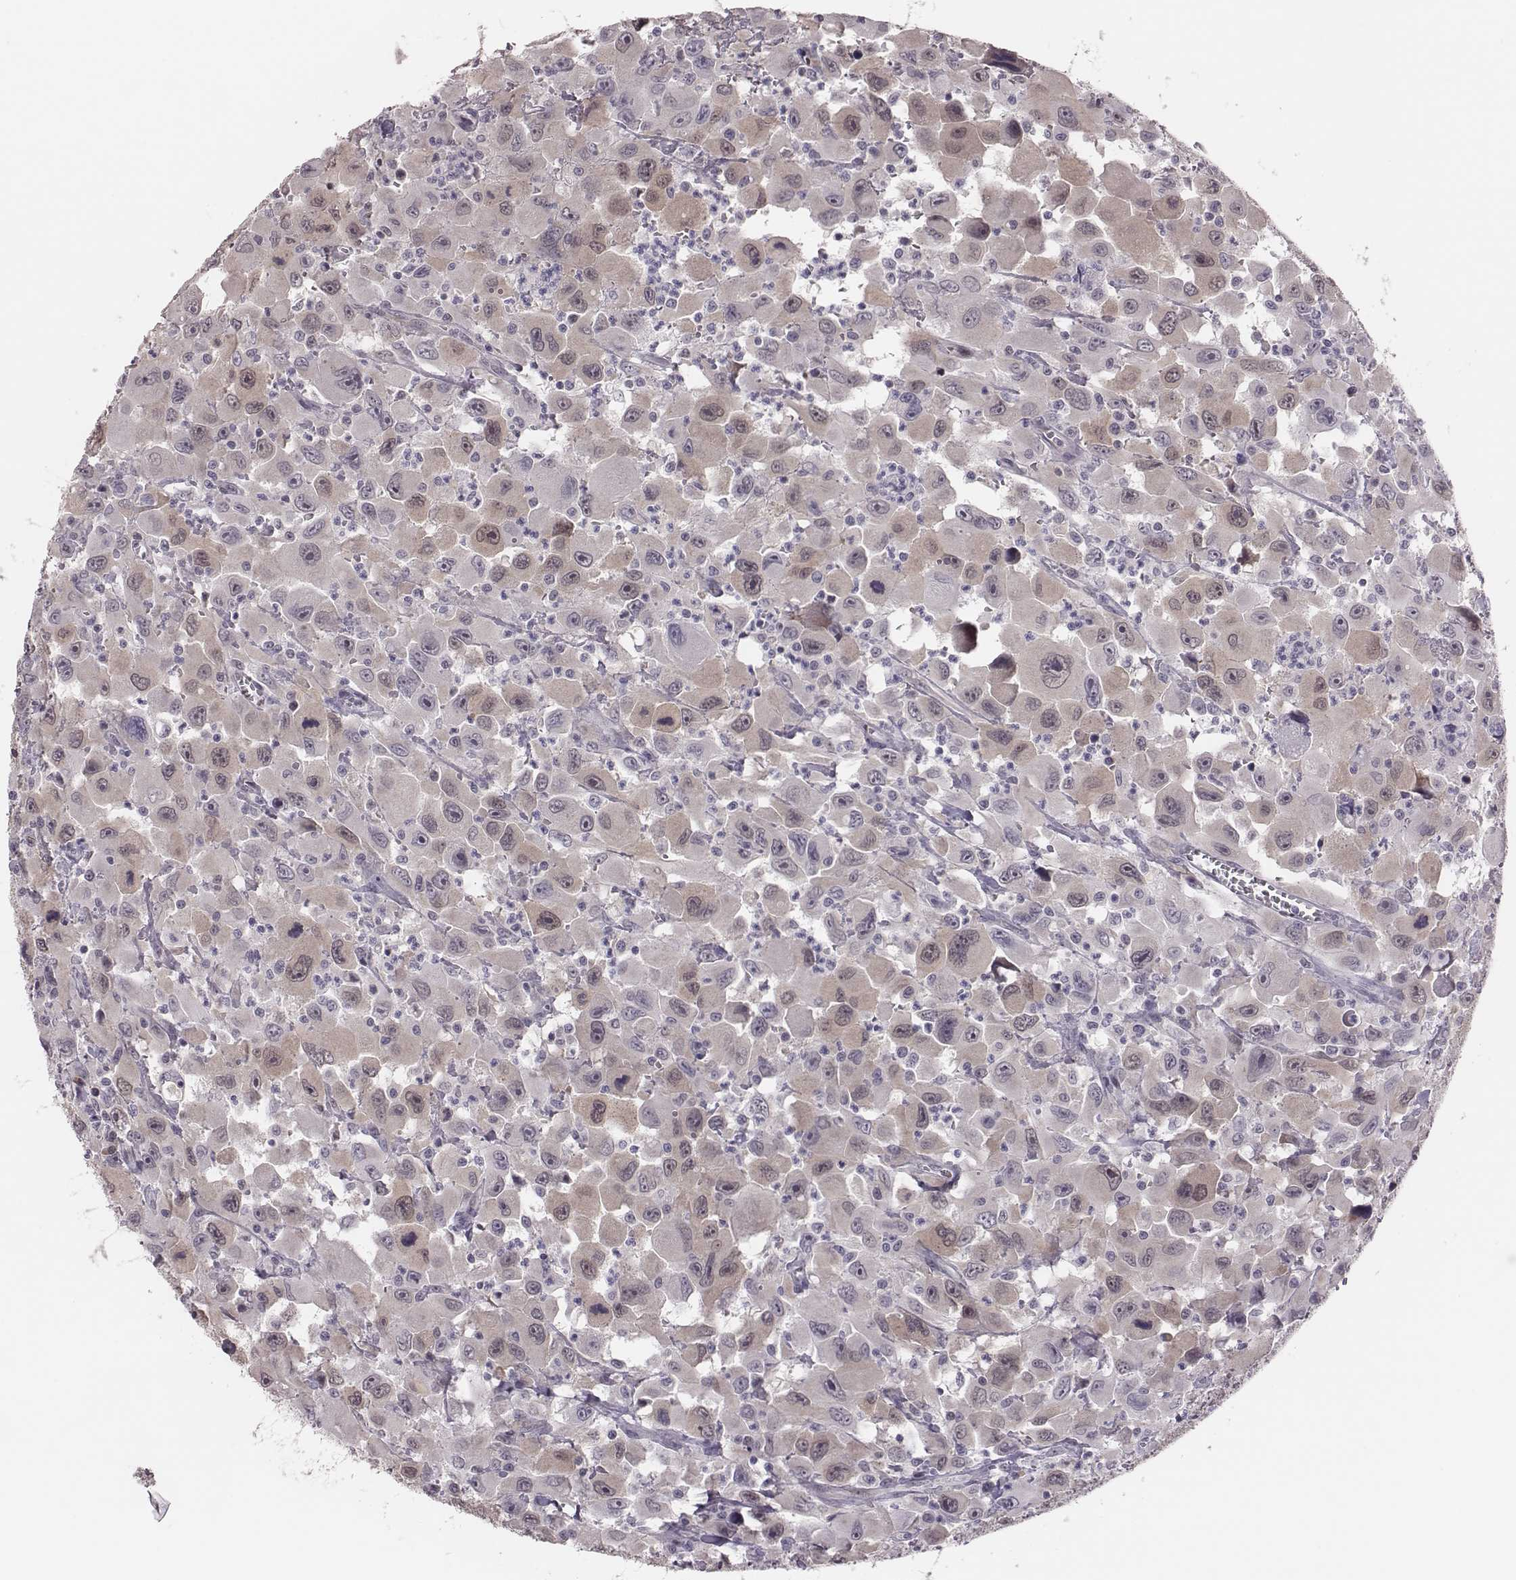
{"staining": {"intensity": "weak", "quantity": "25%-75%", "location": "cytoplasmic/membranous,nuclear"}, "tissue": "head and neck cancer", "cell_type": "Tumor cells", "image_type": "cancer", "snomed": [{"axis": "morphology", "description": "Squamous cell carcinoma, NOS"}, {"axis": "morphology", "description": "Squamous cell carcinoma, metastatic, NOS"}, {"axis": "topography", "description": "Oral tissue"}, {"axis": "topography", "description": "Head-Neck"}], "caption": "Brown immunohistochemical staining in human head and neck cancer exhibits weak cytoplasmic/membranous and nuclear staining in about 25%-75% of tumor cells.", "gene": "PBK", "patient": {"sex": "female", "age": 85}}